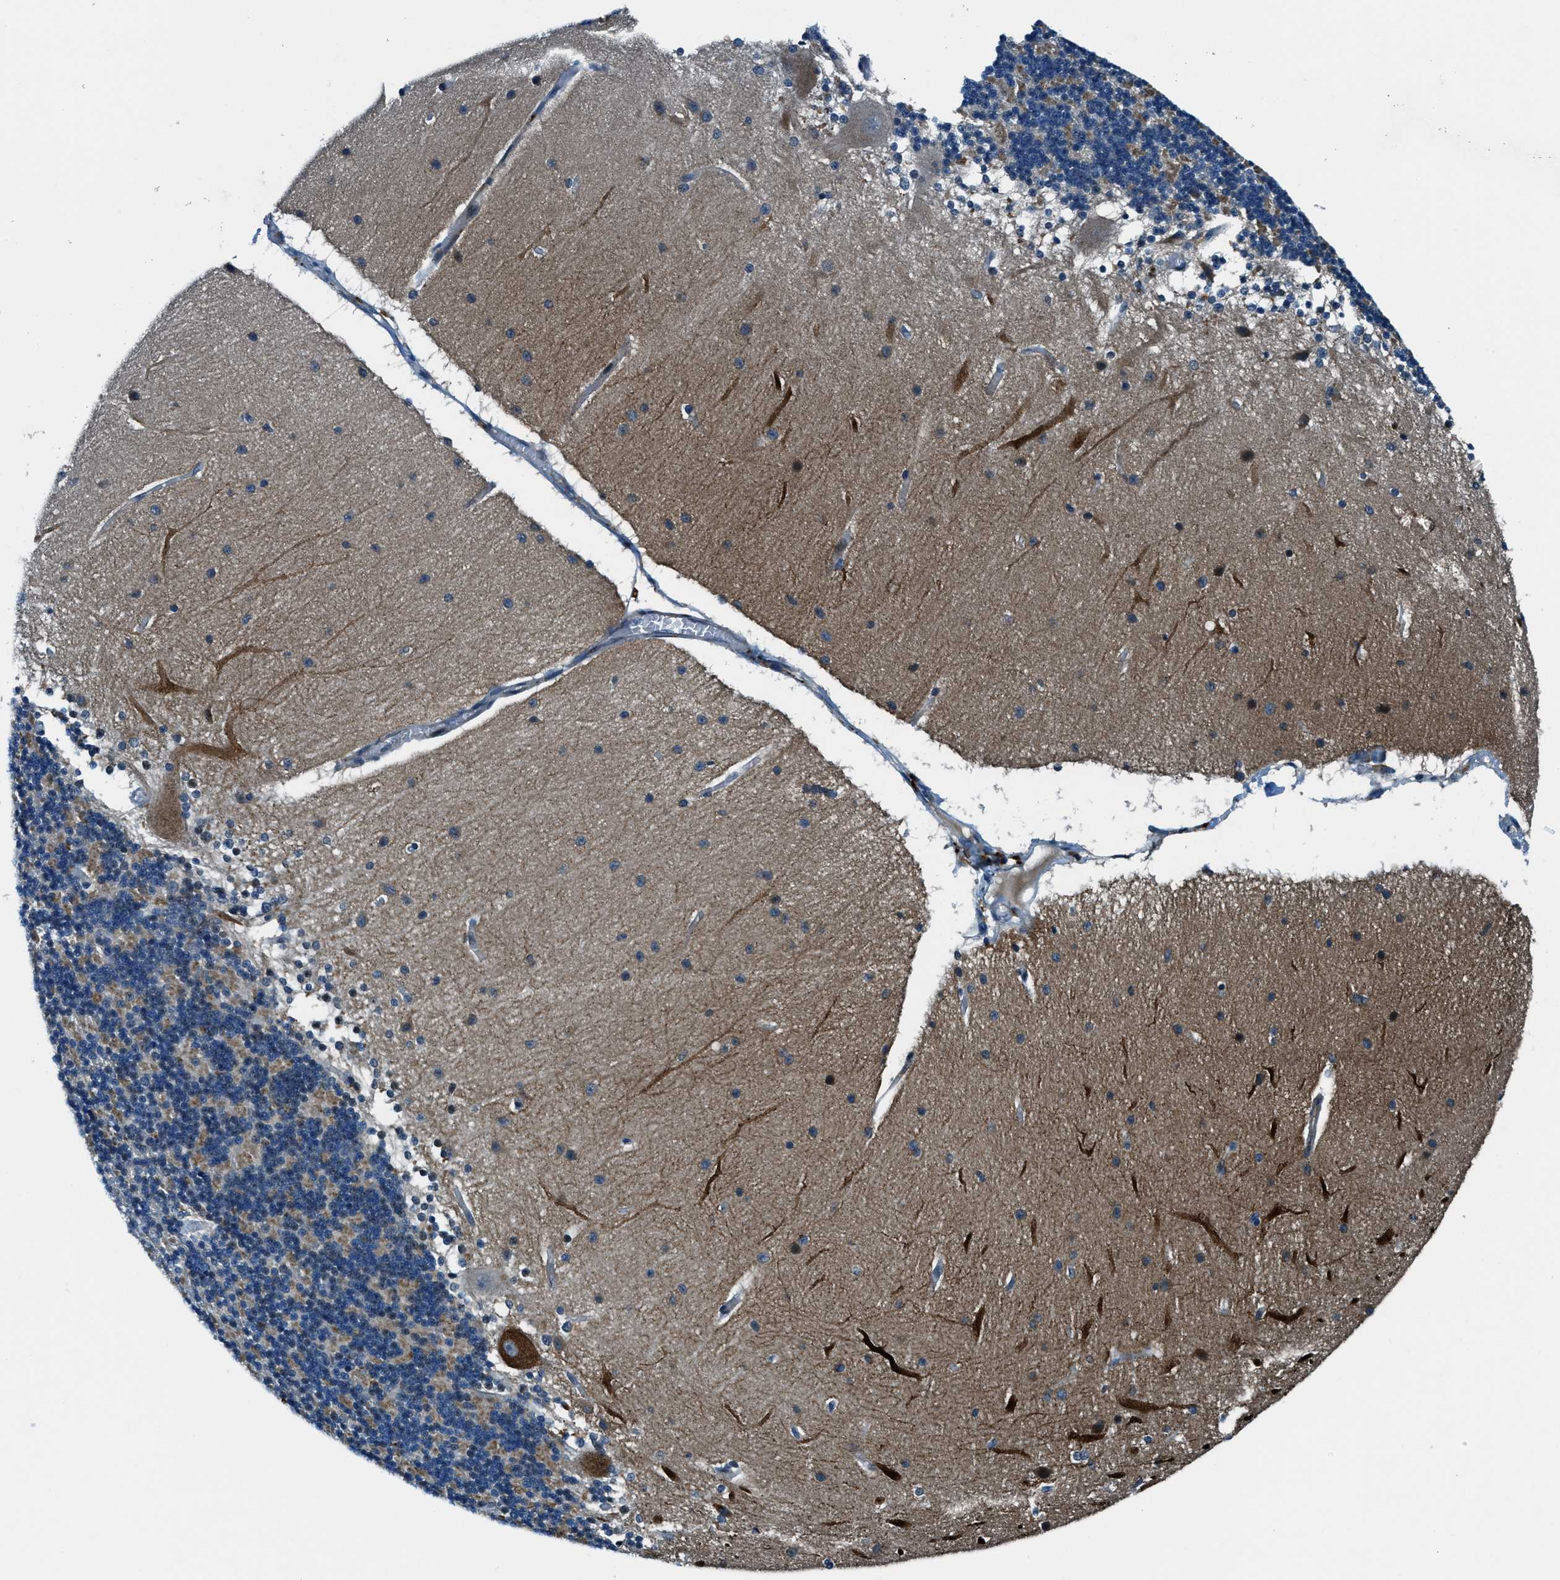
{"staining": {"intensity": "moderate", "quantity": "25%-75%", "location": "cytoplasmic/membranous"}, "tissue": "cerebellum", "cell_type": "Cells in granular layer", "image_type": "normal", "snomed": [{"axis": "morphology", "description": "Normal tissue, NOS"}, {"axis": "topography", "description": "Cerebellum"}], "caption": "Protein analysis of benign cerebellum shows moderate cytoplasmic/membranous expression in about 25%-75% of cells in granular layer. Nuclei are stained in blue.", "gene": "GINM1", "patient": {"sex": "female", "age": 54}}